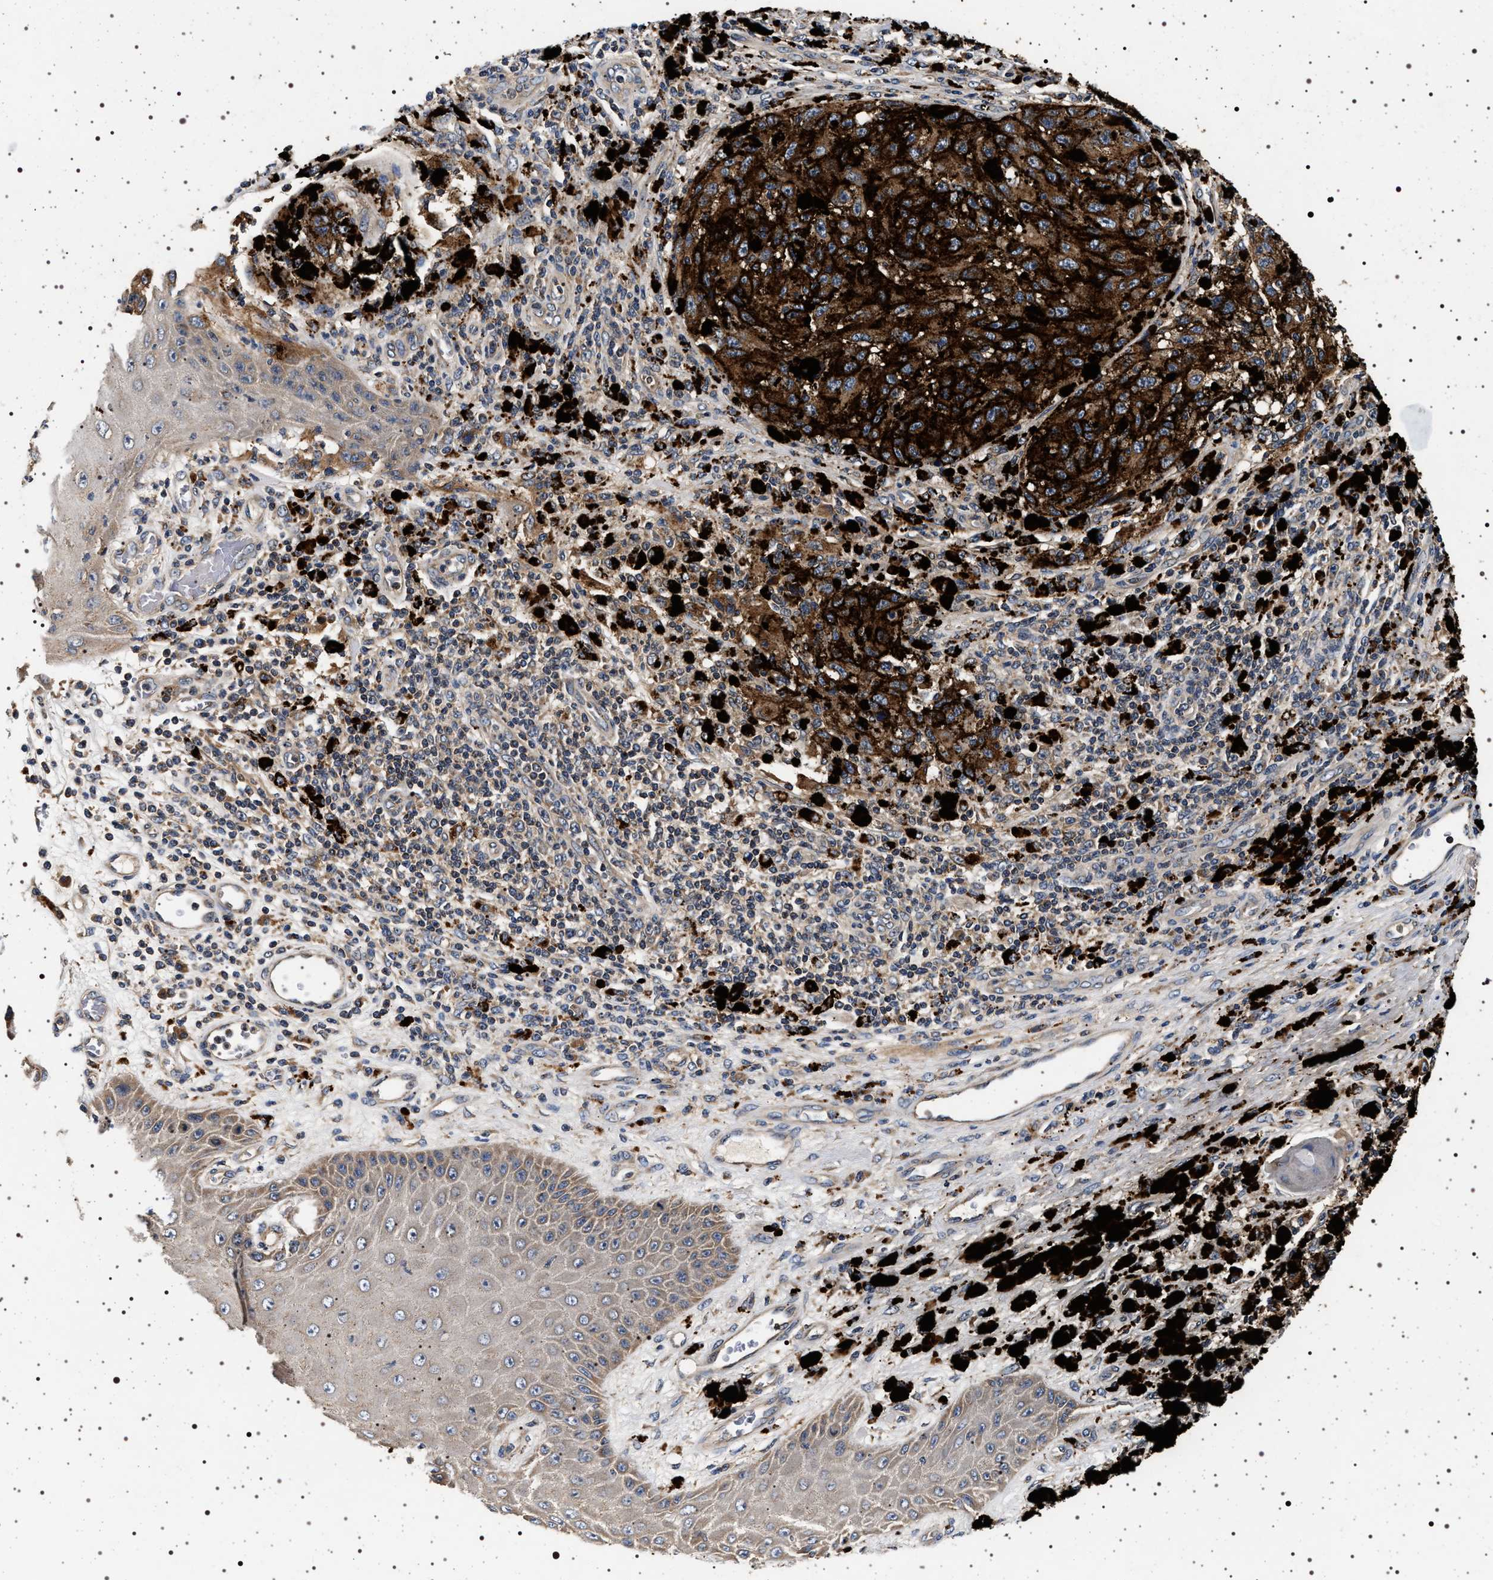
{"staining": {"intensity": "moderate", "quantity": ">75%", "location": "cytoplasmic/membranous"}, "tissue": "melanoma", "cell_type": "Tumor cells", "image_type": "cancer", "snomed": [{"axis": "morphology", "description": "Malignant melanoma, NOS"}, {"axis": "topography", "description": "Skin"}], "caption": "Protein staining exhibits moderate cytoplasmic/membranous staining in approximately >75% of tumor cells in malignant melanoma.", "gene": "DCBLD2", "patient": {"sex": "female", "age": 73}}